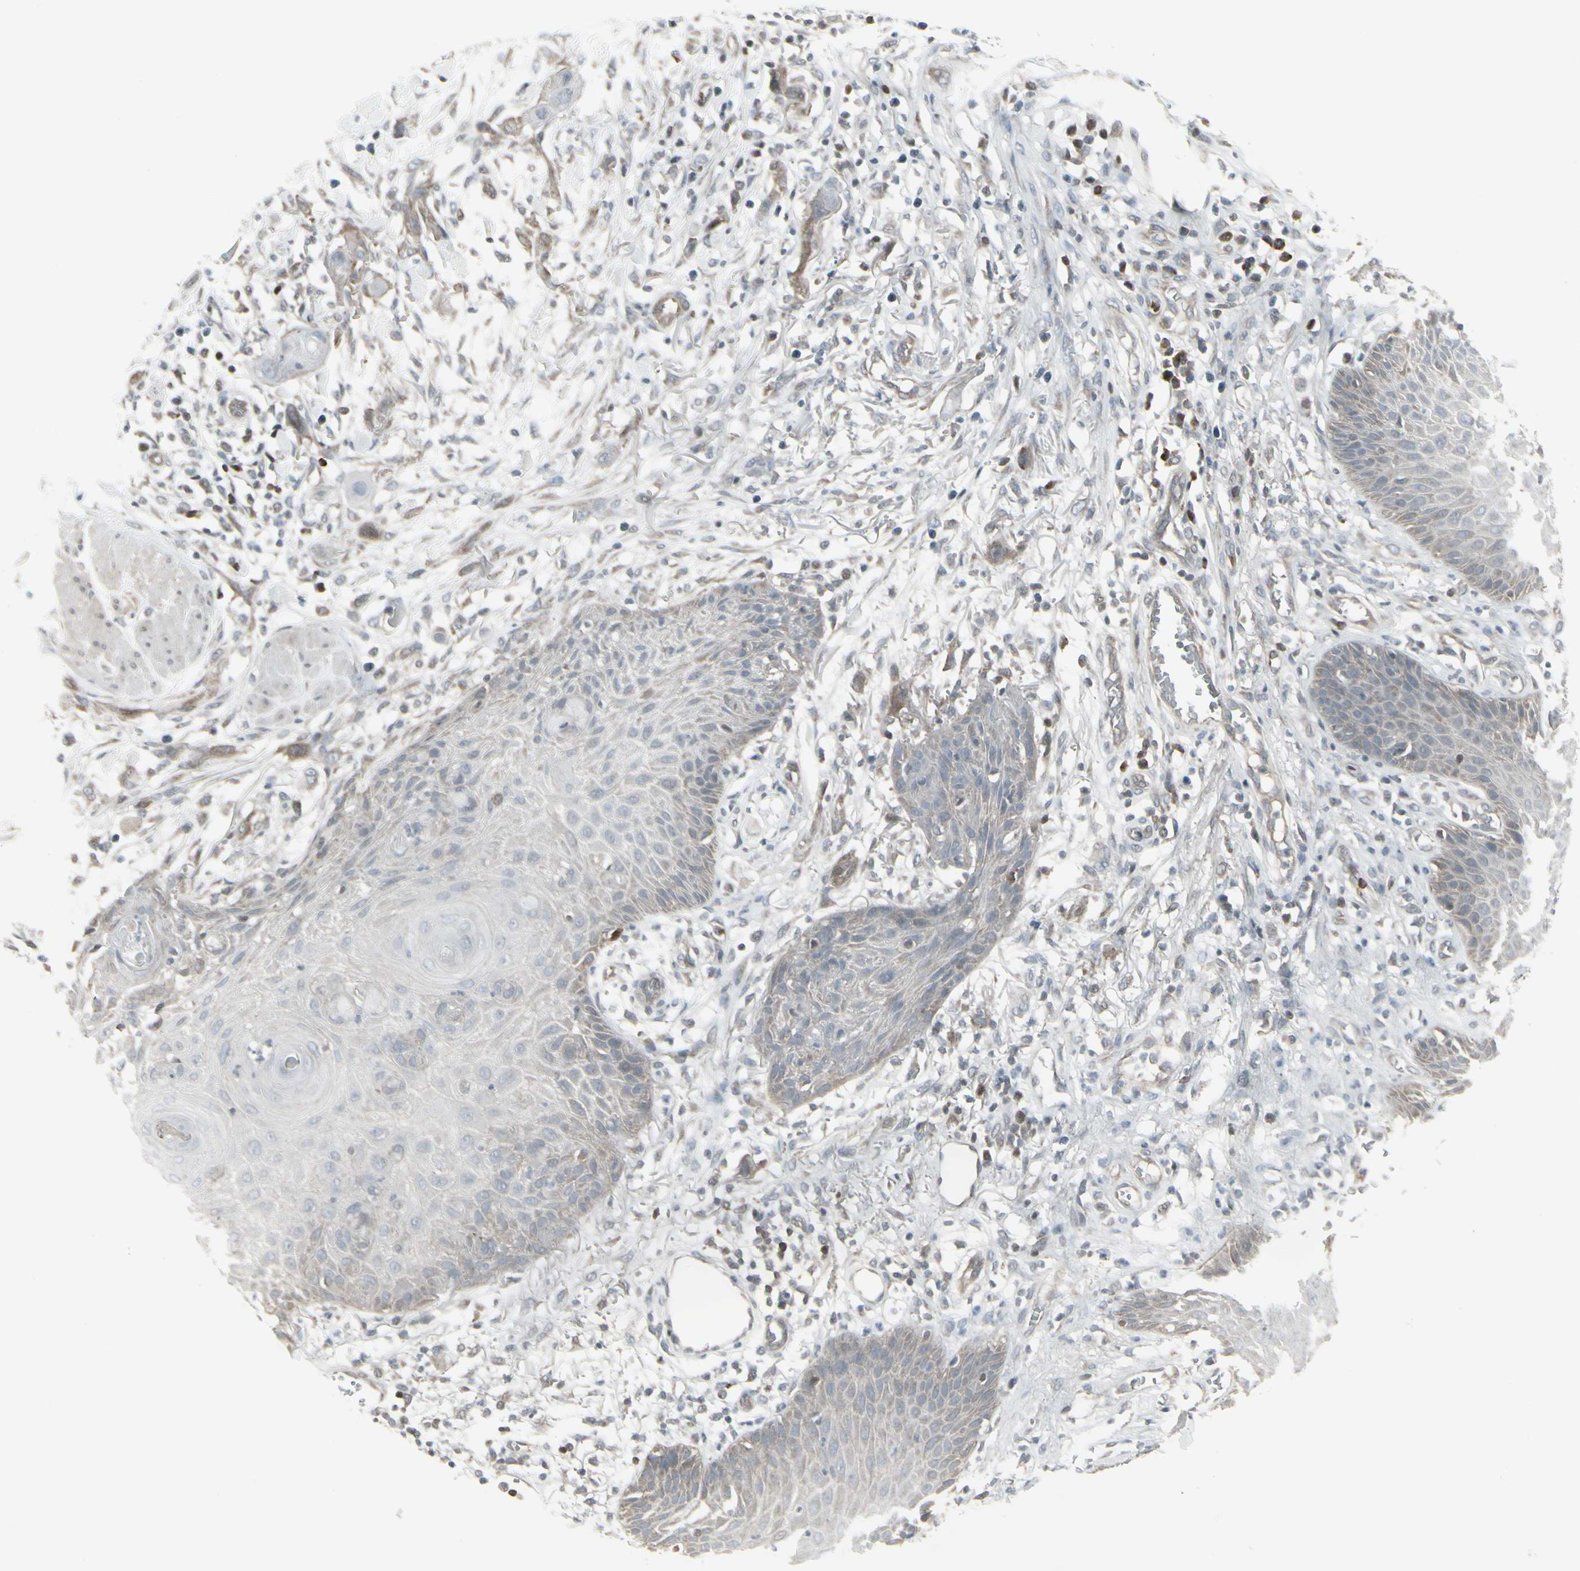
{"staining": {"intensity": "weak", "quantity": "25%-75%", "location": "cytoplasmic/membranous"}, "tissue": "skin cancer", "cell_type": "Tumor cells", "image_type": "cancer", "snomed": [{"axis": "morphology", "description": "Normal tissue, NOS"}, {"axis": "morphology", "description": "Squamous cell carcinoma, NOS"}, {"axis": "topography", "description": "Skin"}], "caption": "Tumor cells display low levels of weak cytoplasmic/membranous positivity in about 25%-75% of cells in skin cancer (squamous cell carcinoma). (brown staining indicates protein expression, while blue staining denotes nuclei).", "gene": "IGFBP6", "patient": {"sex": "female", "age": 59}}